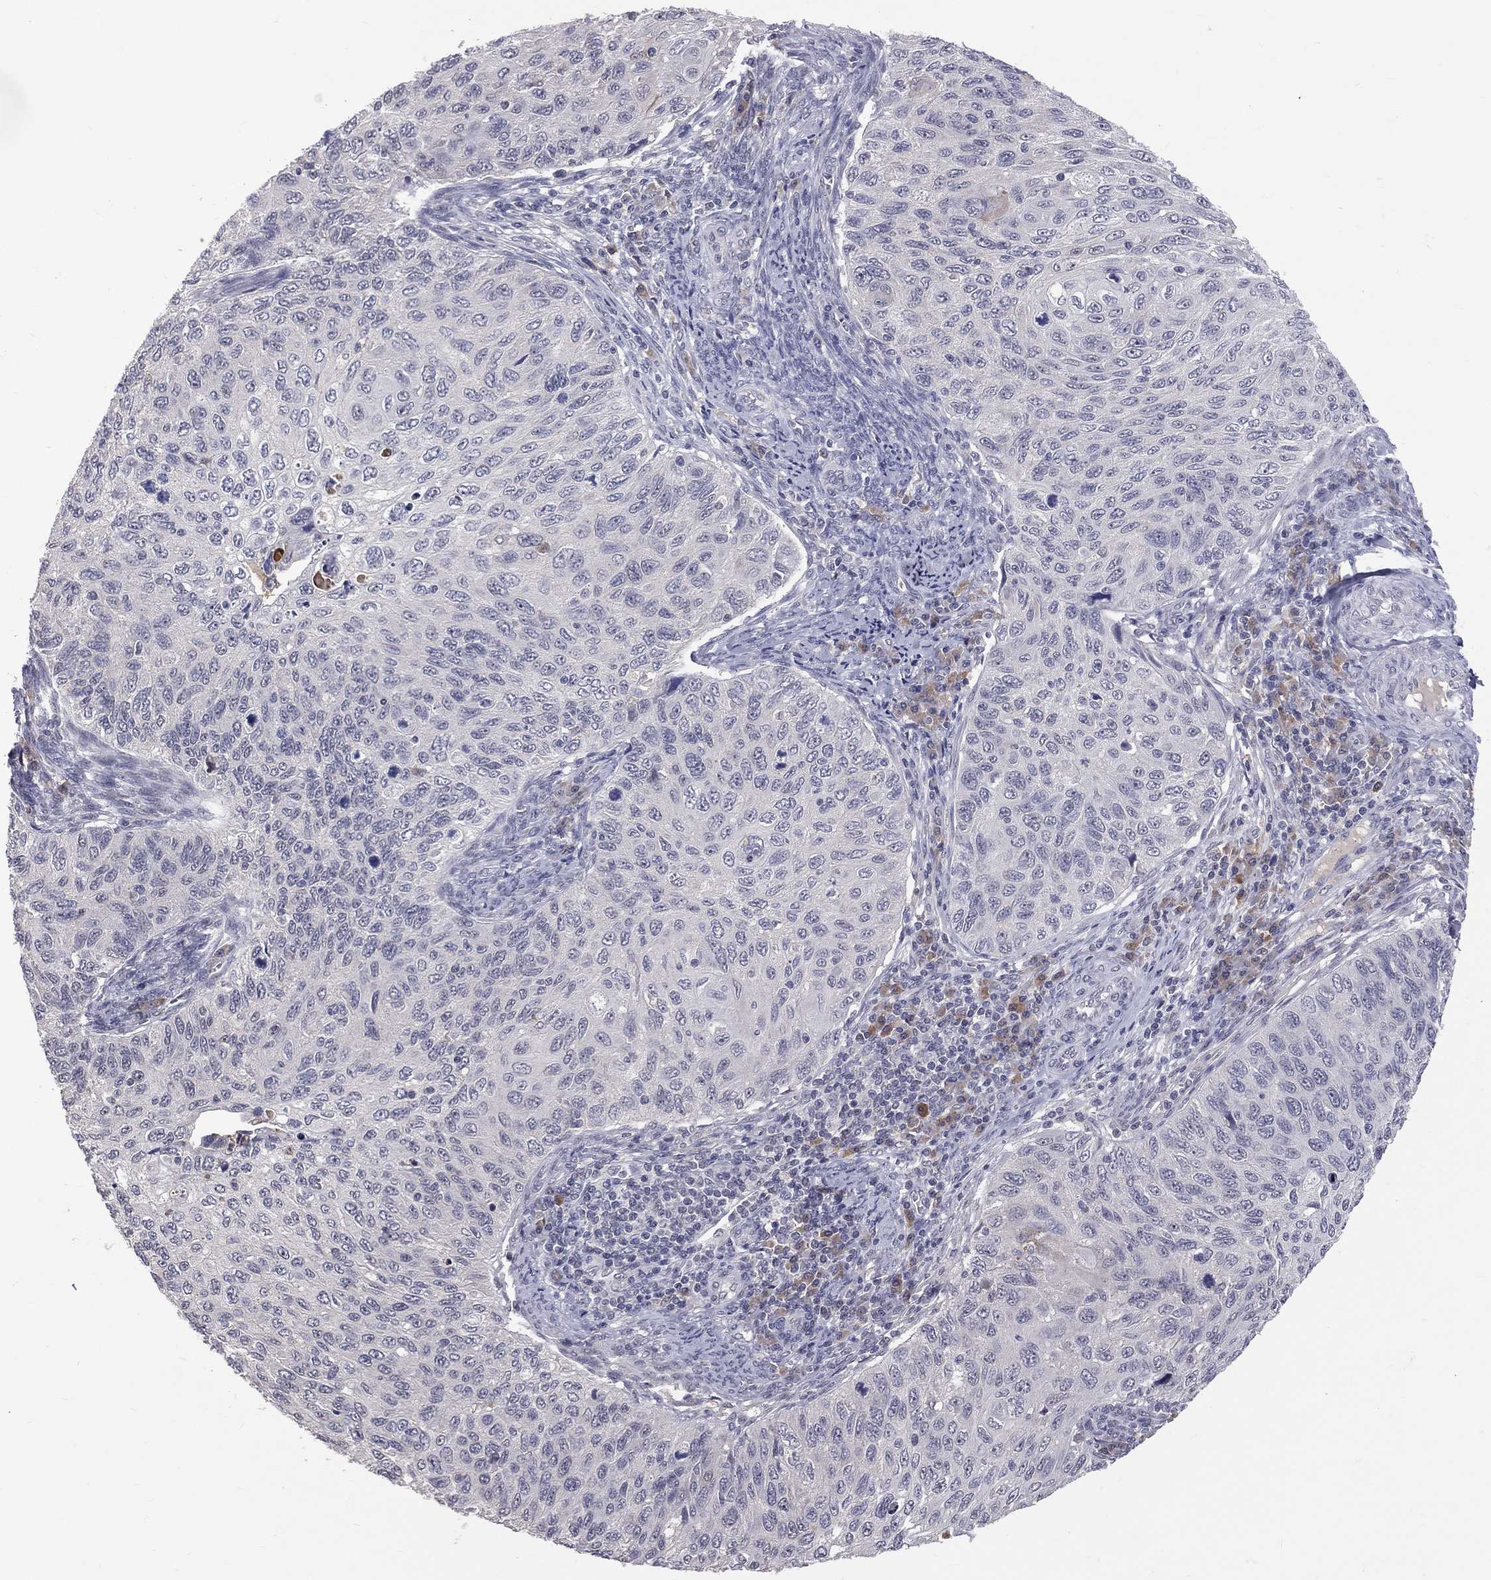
{"staining": {"intensity": "negative", "quantity": "none", "location": "none"}, "tissue": "cervical cancer", "cell_type": "Tumor cells", "image_type": "cancer", "snomed": [{"axis": "morphology", "description": "Squamous cell carcinoma, NOS"}, {"axis": "topography", "description": "Cervix"}], "caption": "The immunohistochemistry (IHC) photomicrograph has no significant staining in tumor cells of cervical cancer tissue.", "gene": "DSG4", "patient": {"sex": "female", "age": 70}}